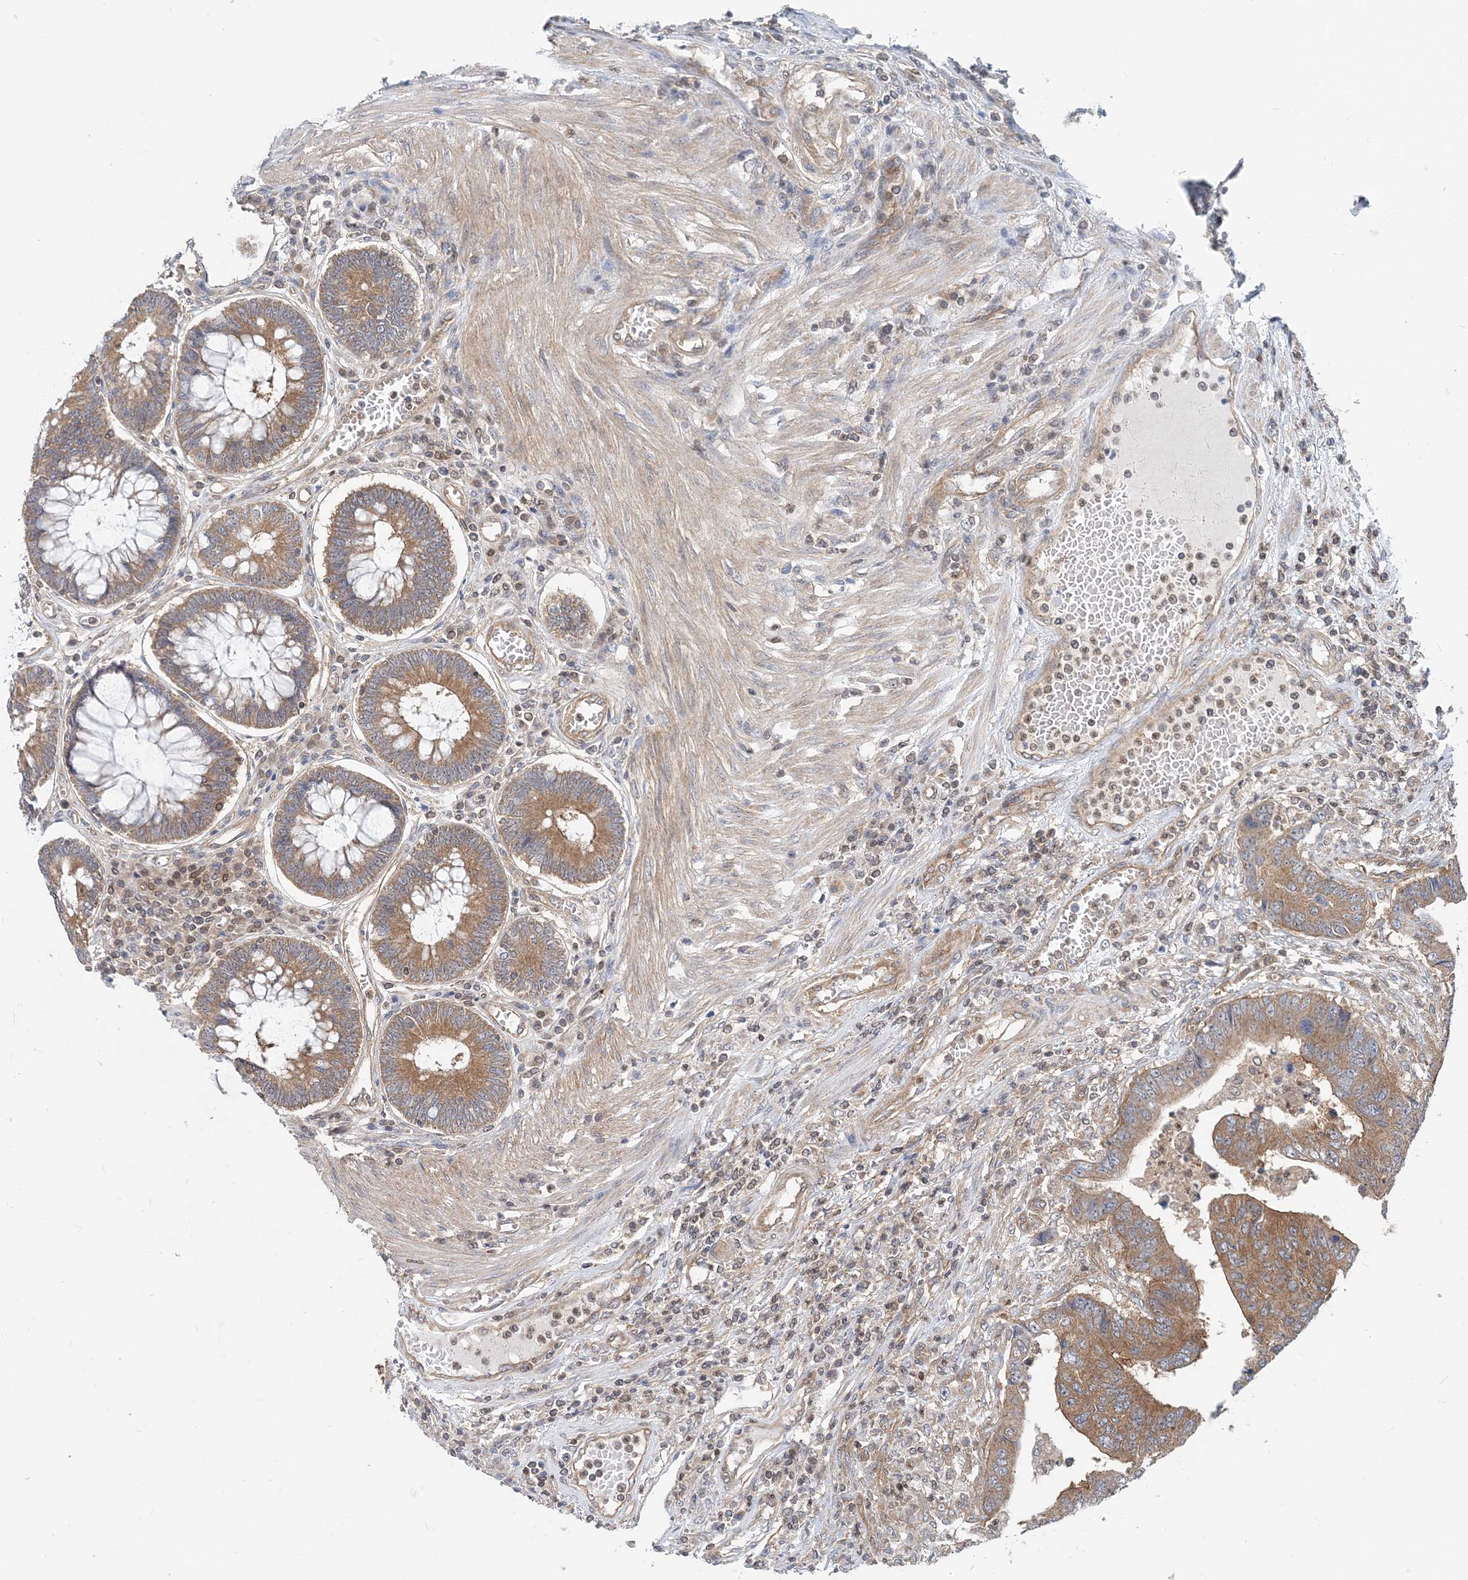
{"staining": {"intensity": "moderate", "quantity": ">75%", "location": "cytoplasmic/membranous"}, "tissue": "colorectal cancer", "cell_type": "Tumor cells", "image_type": "cancer", "snomed": [{"axis": "morphology", "description": "Adenocarcinoma, NOS"}, {"axis": "topography", "description": "Rectum"}], "caption": "This is a micrograph of IHC staining of colorectal adenocarcinoma, which shows moderate staining in the cytoplasmic/membranous of tumor cells.", "gene": "MOB4", "patient": {"sex": "male", "age": 84}}